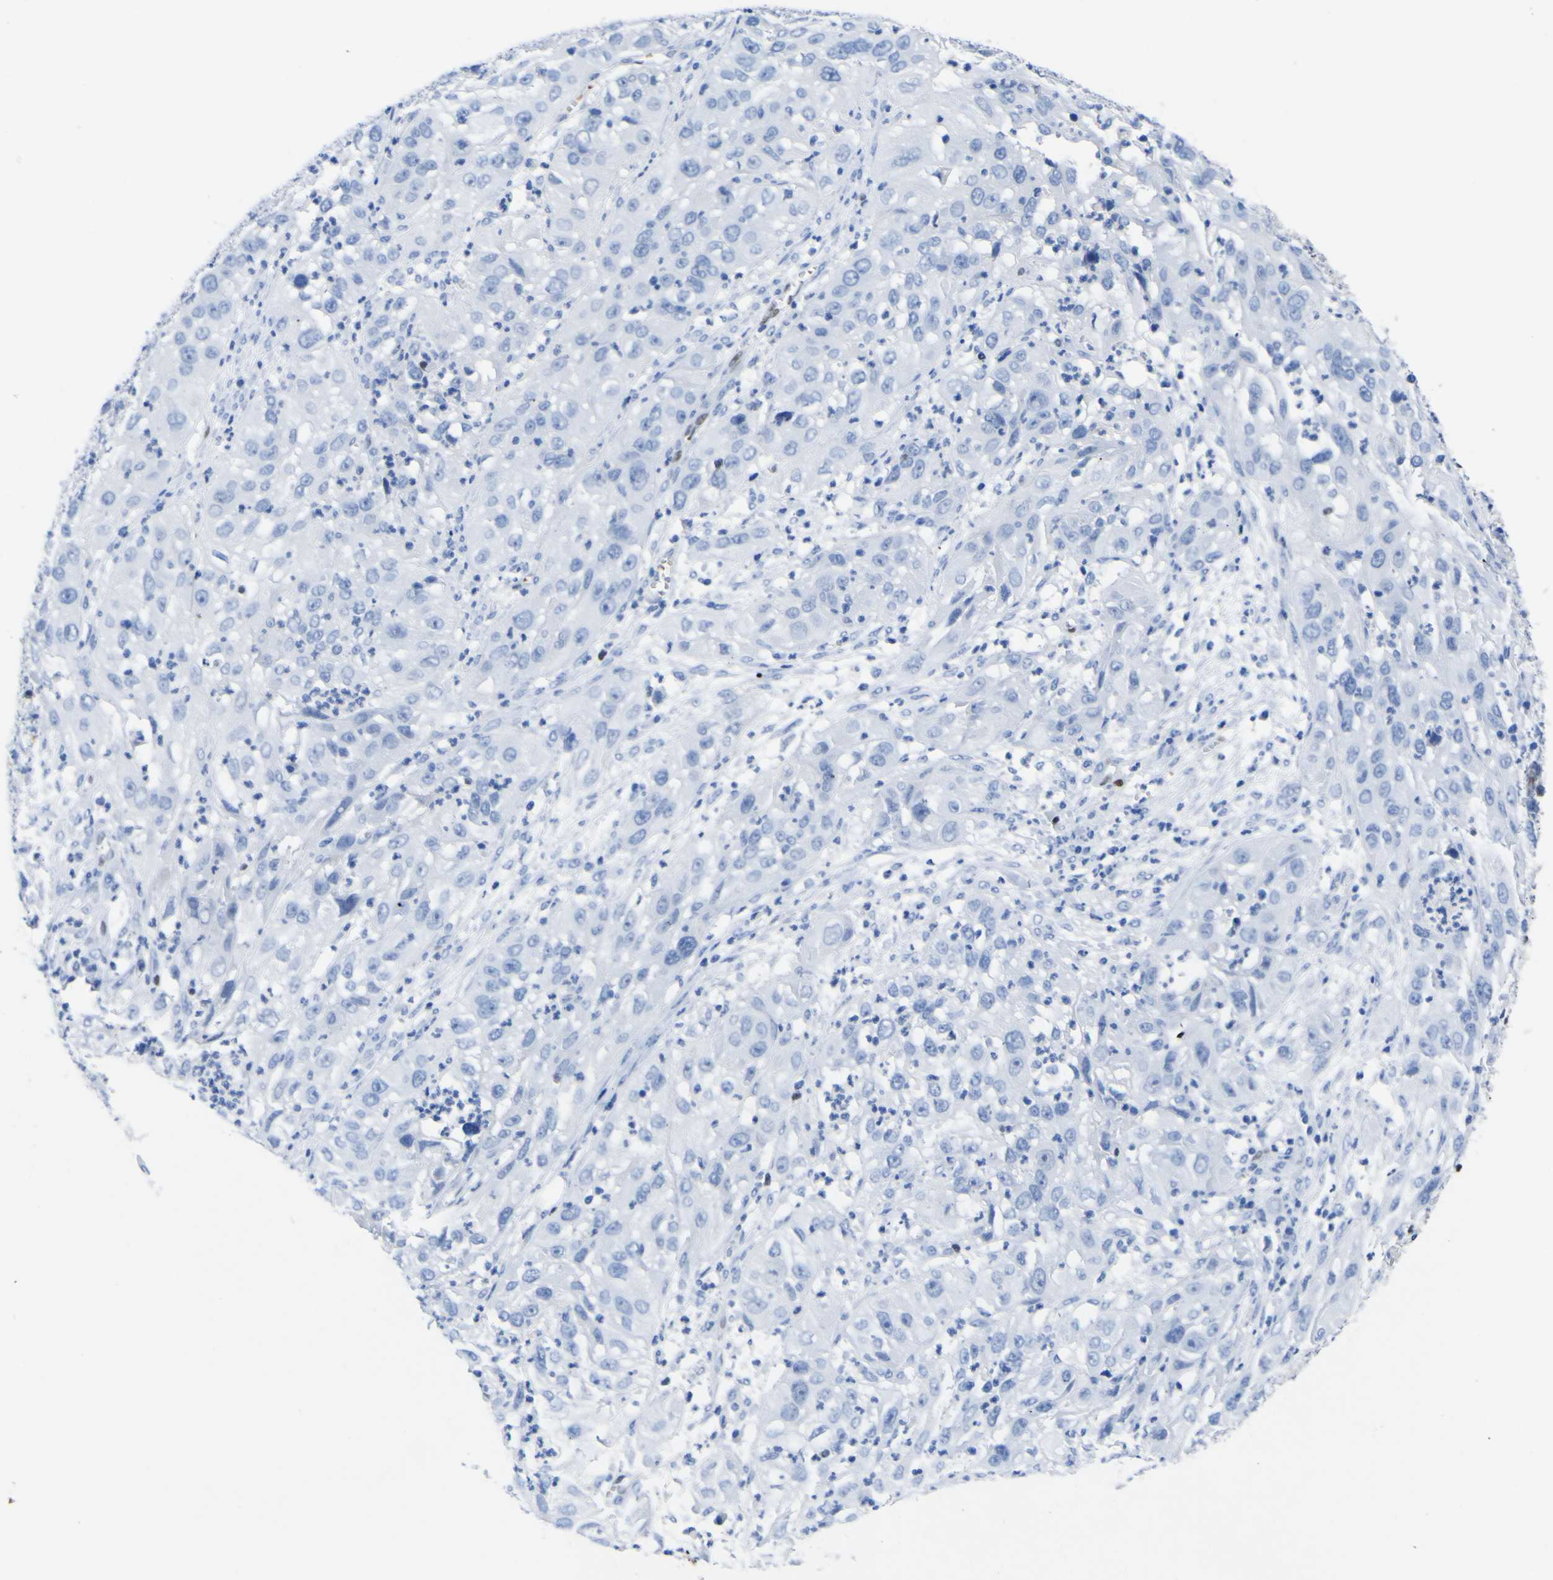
{"staining": {"intensity": "negative", "quantity": "none", "location": "none"}, "tissue": "cervical cancer", "cell_type": "Tumor cells", "image_type": "cancer", "snomed": [{"axis": "morphology", "description": "Squamous cell carcinoma, NOS"}, {"axis": "topography", "description": "Cervix"}], "caption": "Immunohistochemical staining of human cervical squamous cell carcinoma reveals no significant expression in tumor cells.", "gene": "DACH1", "patient": {"sex": "female", "age": 32}}